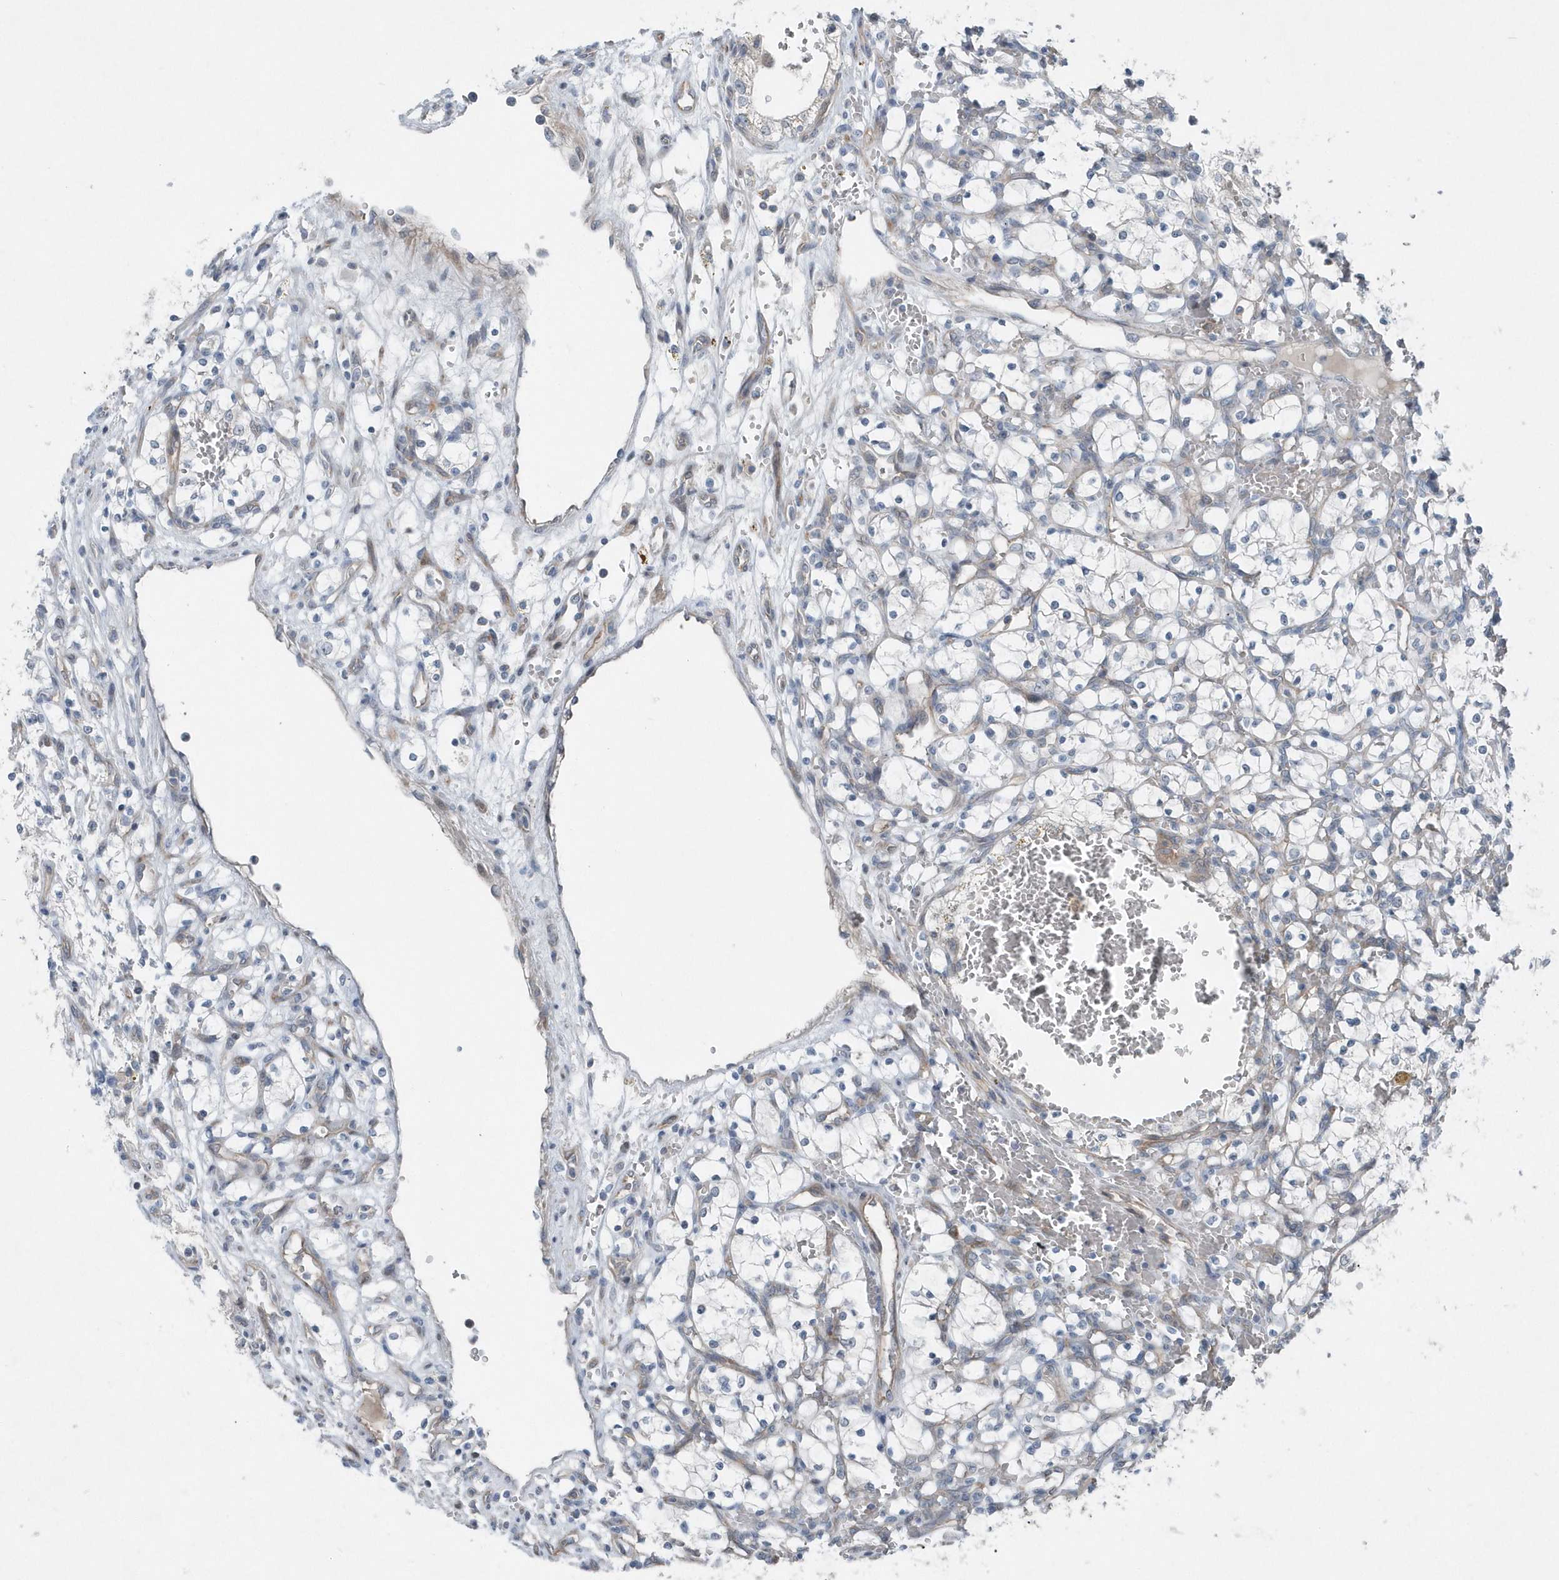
{"staining": {"intensity": "negative", "quantity": "none", "location": "none"}, "tissue": "renal cancer", "cell_type": "Tumor cells", "image_type": "cancer", "snomed": [{"axis": "morphology", "description": "Adenocarcinoma, NOS"}, {"axis": "topography", "description": "Kidney"}], "caption": "Tumor cells show no significant protein positivity in renal adenocarcinoma.", "gene": "MCC", "patient": {"sex": "female", "age": 69}}